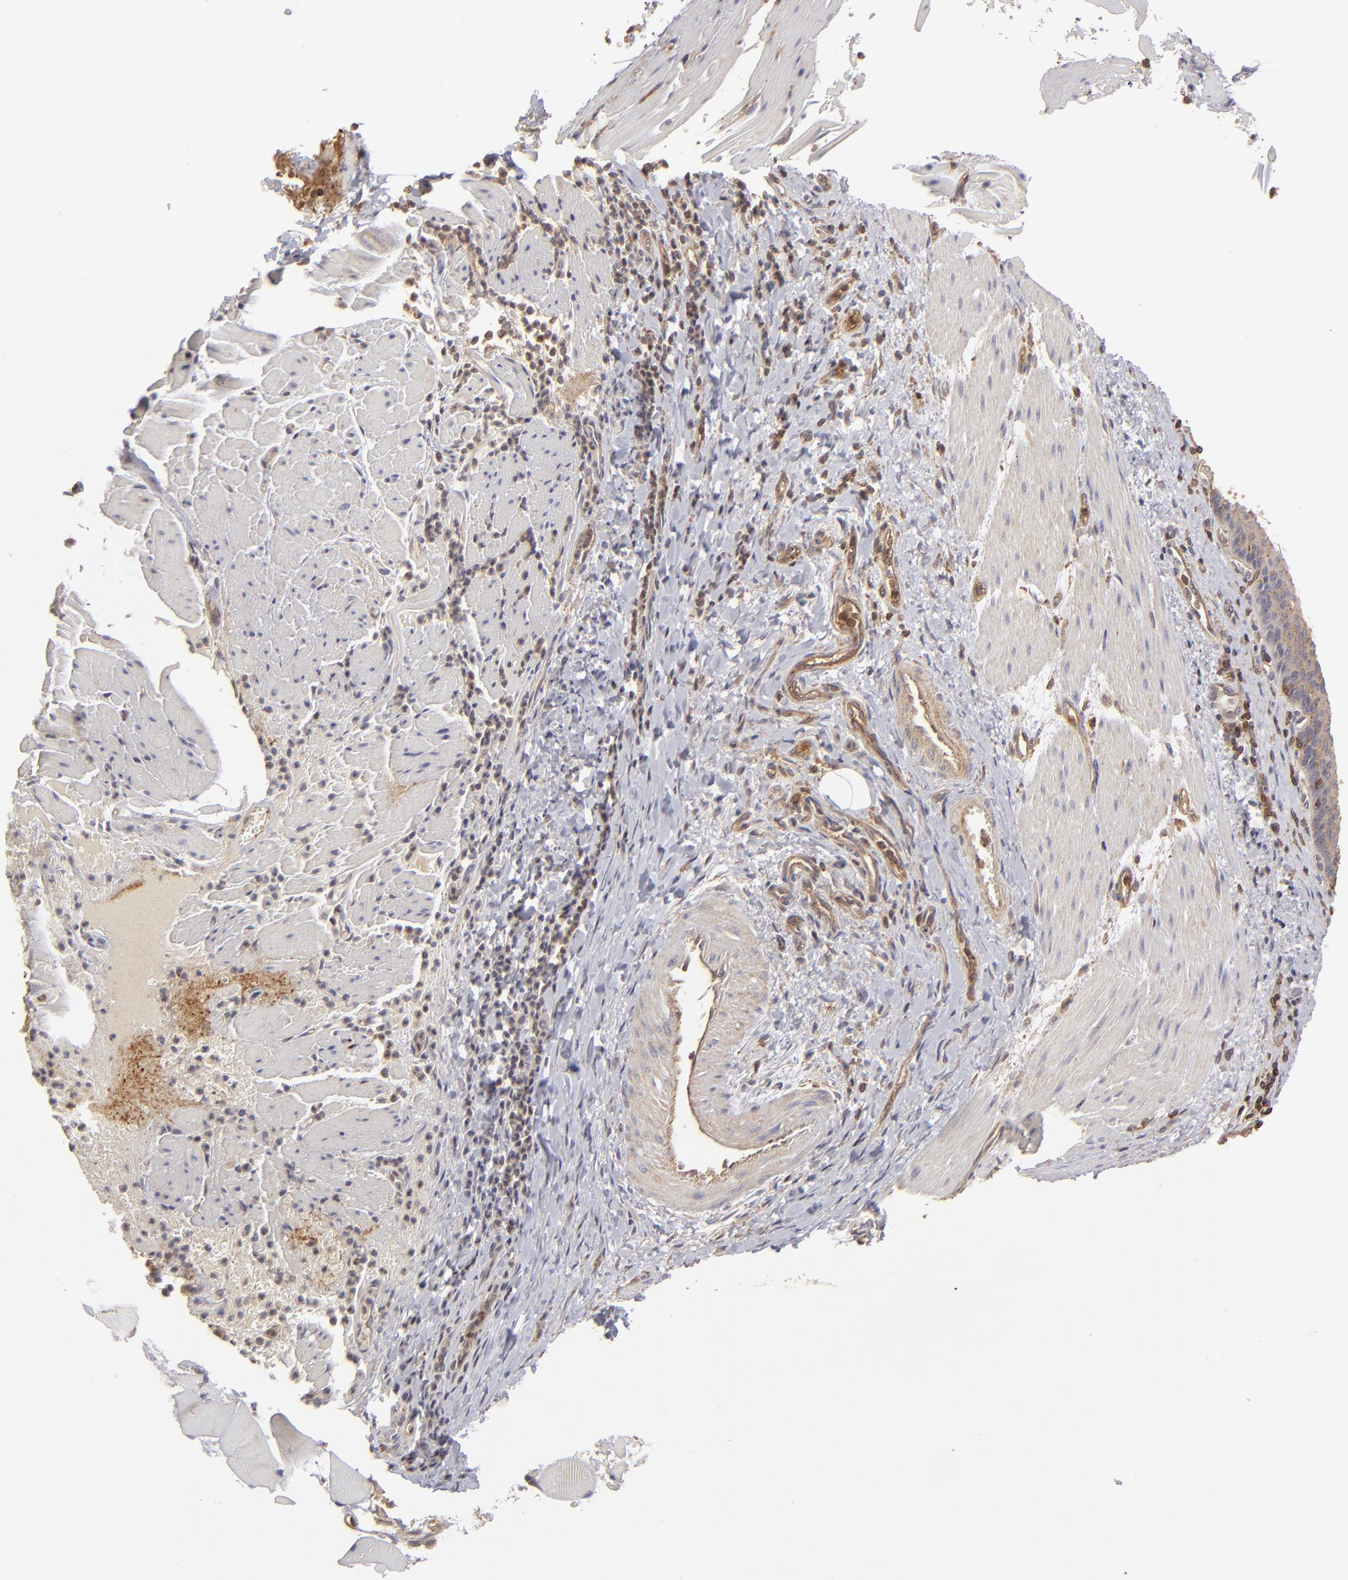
{"staining": {"intensity": "weak", "quantity": "<25%", "location": "cytoplasmic/membranous"}, "tissue": "esophagus", "cell_type": "Squamous epithelial cells", "image_type": "normal", "snomed": [{"axis": "morphology", "description": "Normal tissue, NOS"}, {"axis": "topography", "description": "Esophagus"}], "caption": "Immunohistochemistry (IHC) micrograph of benign human esophagus stained for a protein (brown), which shows no staining in squamous epithelial cells.", "gene": "ACTB", "patient": {"sex": "female", "age": 61}}